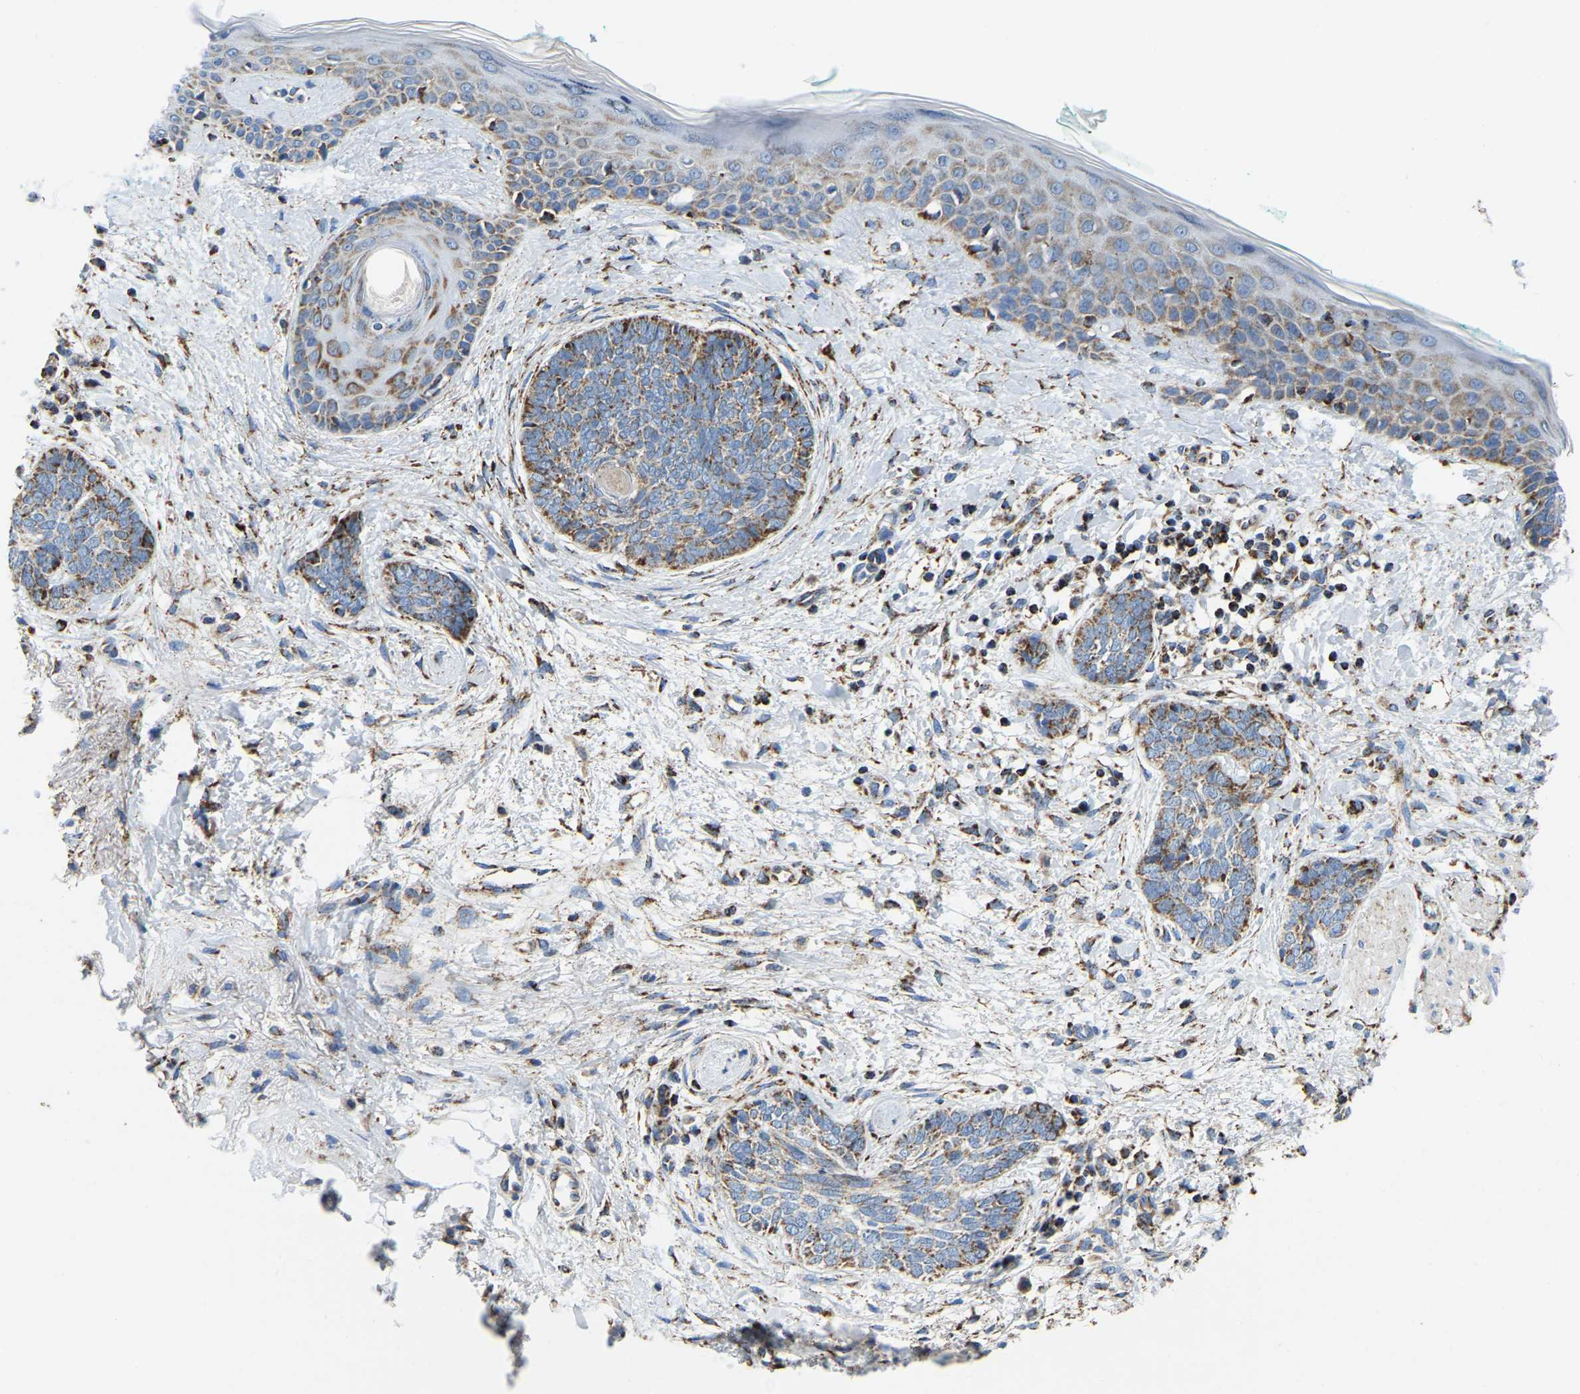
{"staining": {"intensity": "weak", "quantity": "25%-75%", "location": "cytoplasmic/membranous"}, "tissue": "skin cancer", "cell_type": "Tumor cells", "image_type": "cancer", "snomed": [{"axis": "morphology", "description": "Basal cell carcinoma"}, {"axis": "topography", "description": "Skin"}], "caption": "Immunohistochemical staining of human skin cancer (basal cell carcinoma) displays low levels of weak cytoplasmic/membranous staining in approximately 25%-75% of tumor cells.", "gene": "SFXN1", "patient": {"sex": "female", "age": 84}}